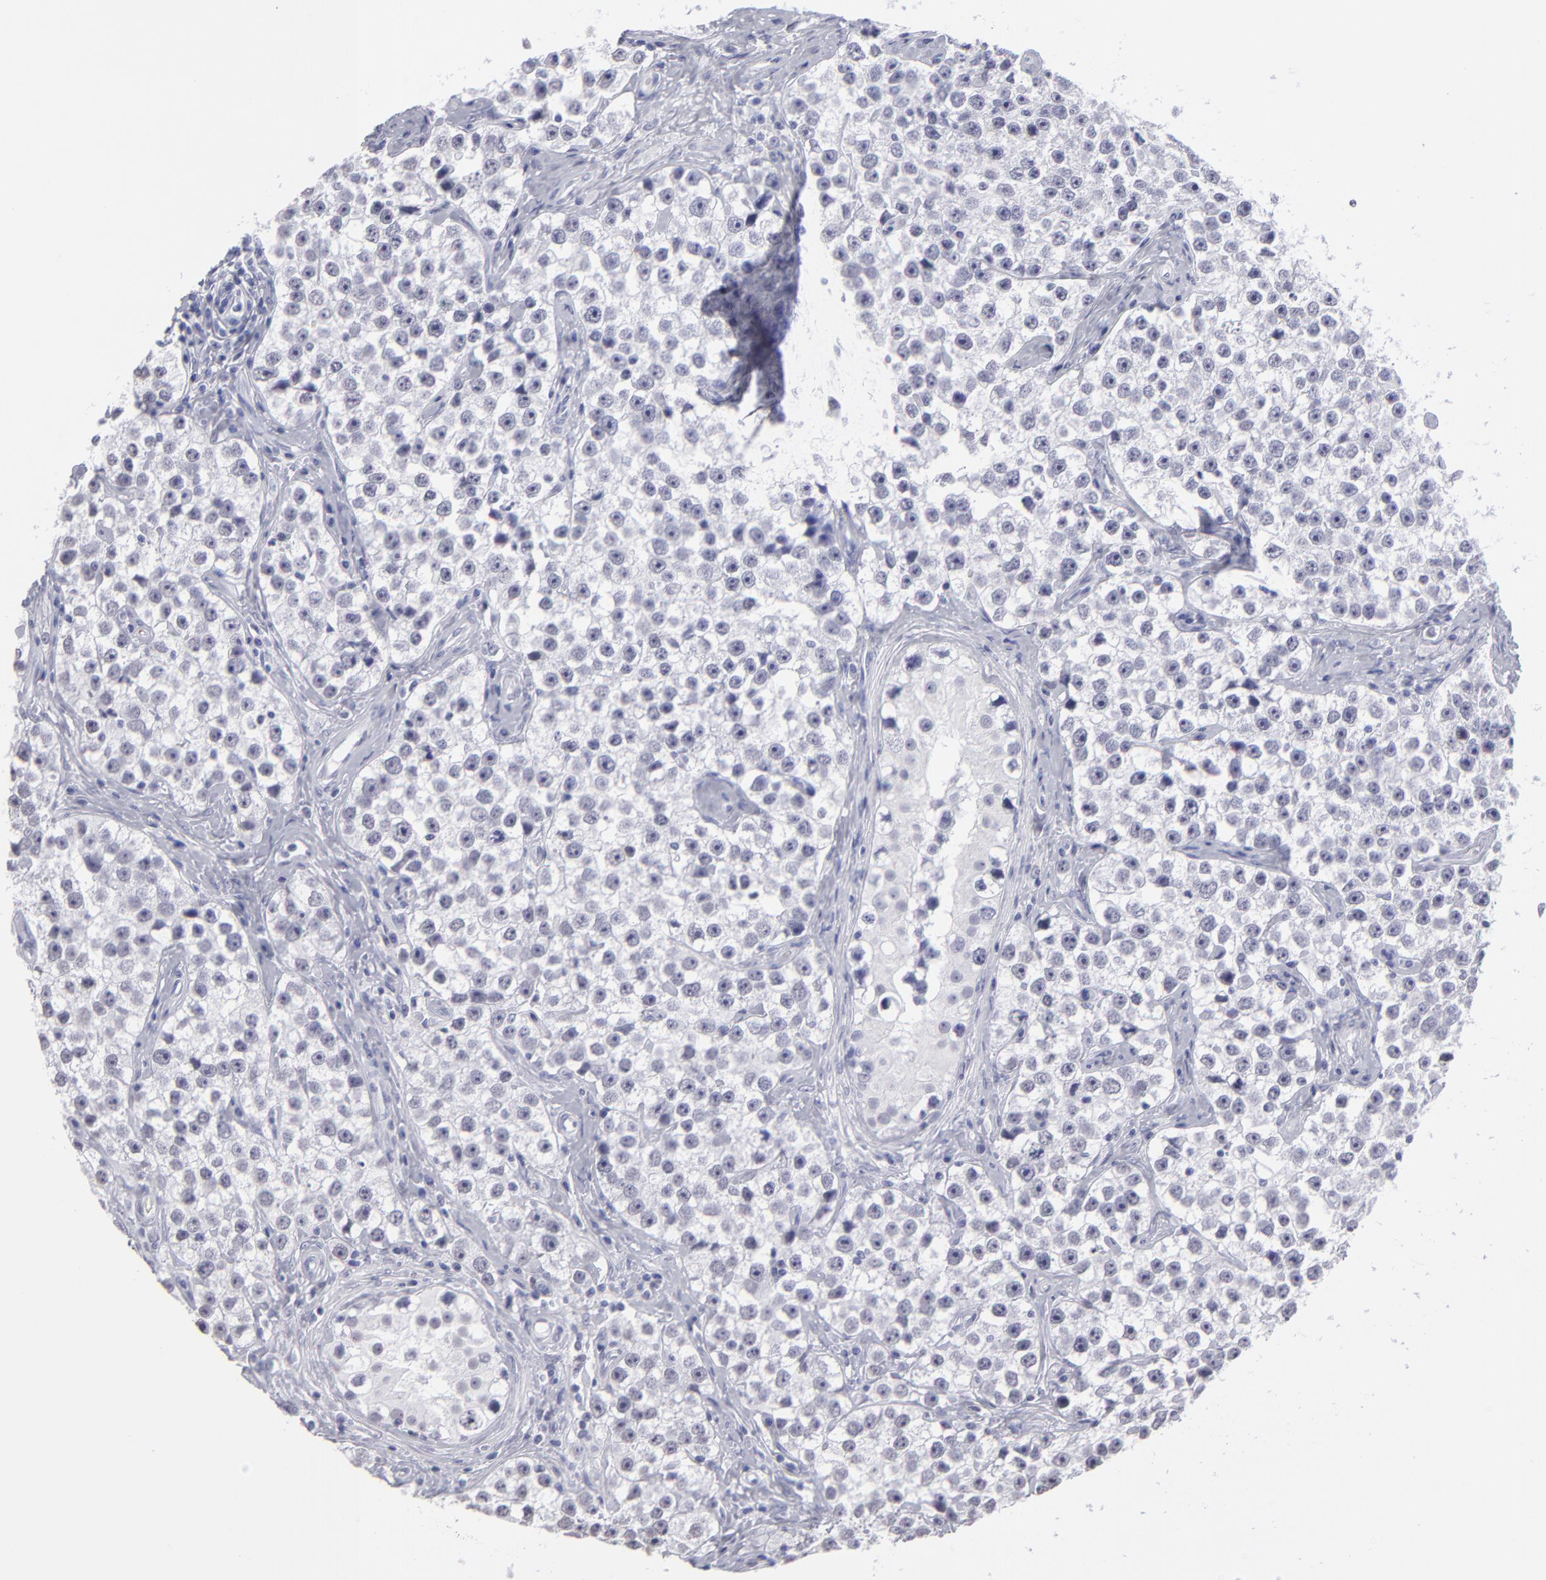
{"staining": {"intensity": "negative", "quantity": "none", "location": "none"}, "tissue": "testis cancer", "cell_type": "Tumor cells", "image_type": "cancer", "snomed": [{"axis": "morphology", "description": "Seminoma, NOS"}, {"axis": "topography", "description": "Testis"}], "caption": "The micrograph shows no significant expression in tumor cells of testis cancer (seminoma).", "gene": "ALDOB", "patient": {"sex": "male", "age": 32}}